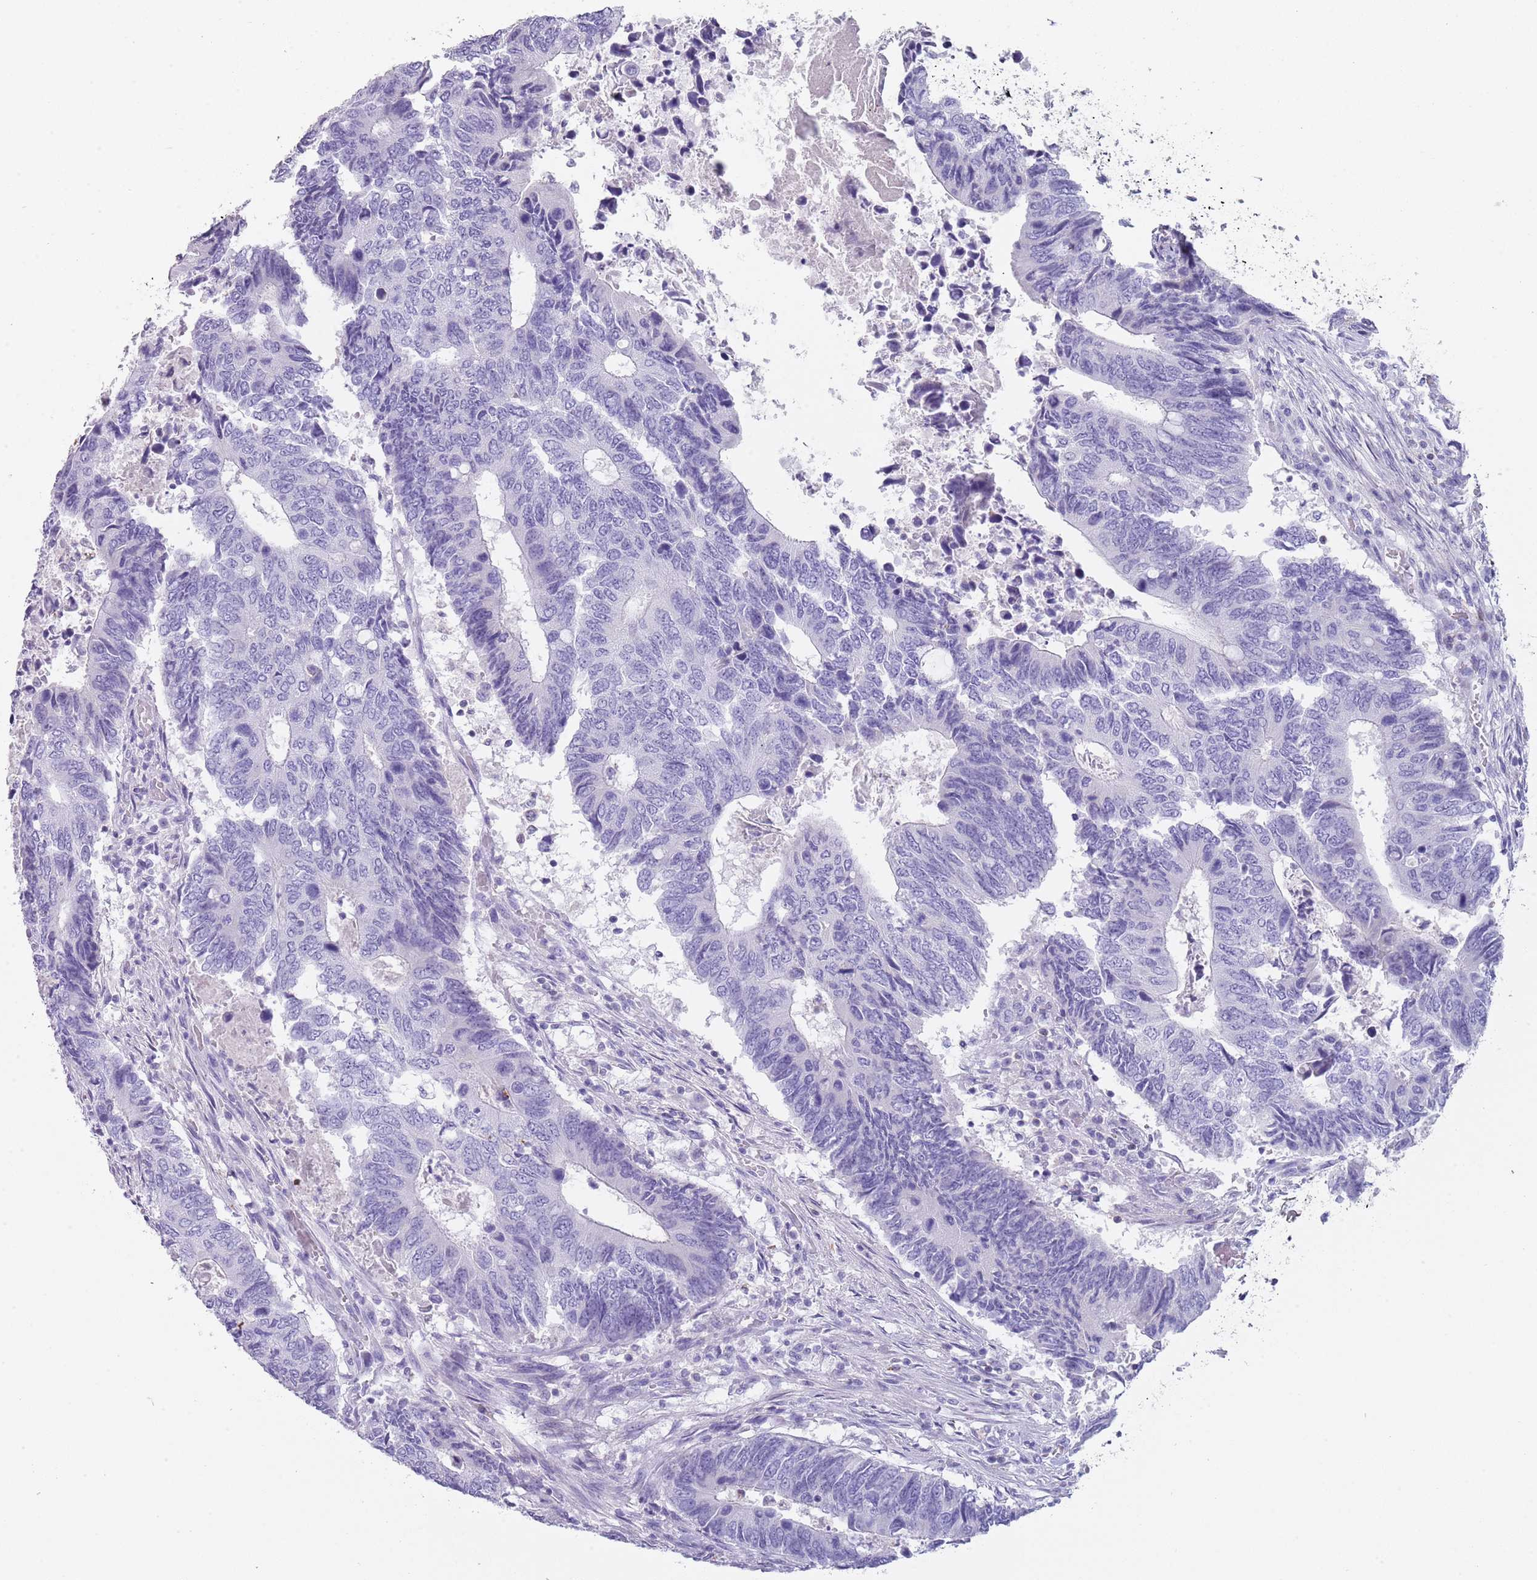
{"staining": {"intensity": "negative", "quantity": "none", "location": "none"}, "tissue": "colorectal cancer", "cell_type": "Tumor cells", "image_type": "cancer", "snomed": [{"axis": "morphology", "description": "Adenocarcinoma, NOS"}, {"axis": "topography", "description": "Colon"}], "caption": "Adenocarcinoma (colorectal) stained for a protein using IHC displays no positivity tumor cells.", "gene": "NBPF20", "patient": {"sex": "male", "age": 87}}